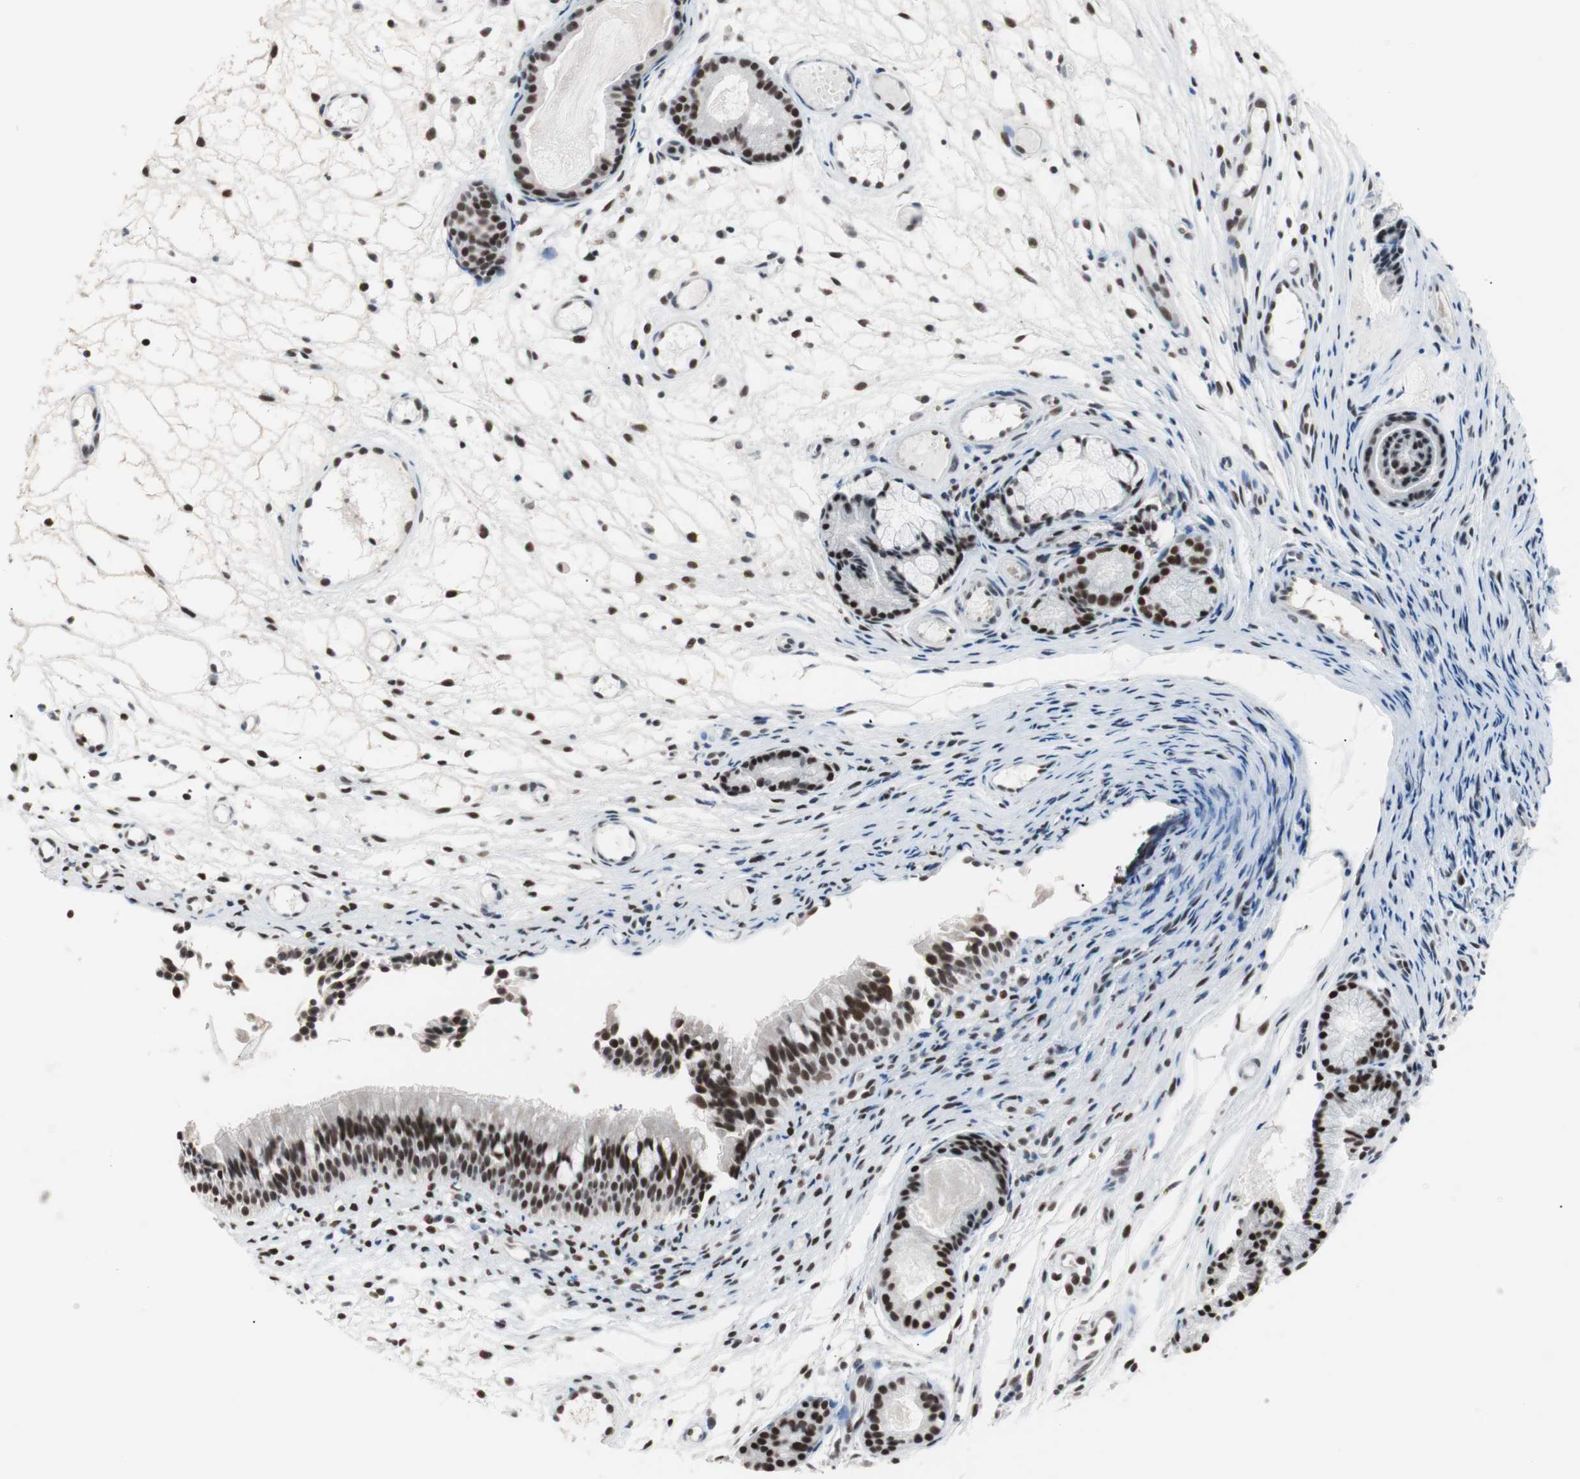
{"staining": {"intensity": "strong", "quantity": ">75%", "location": "nuclear"}, "tissue": "nasopharynx", "cell_type": "Respiratory epithelial cells", "image_type": "normal", "snomed": [{"axis": "morphology", "description": "Normal tissue, NOS"}, {"axis": "topography", "description": "Nasopharynx"}], "caption": "A photomicrograph of nasopharynx stained for a protein reveals strong nuclear brown staining in respiratory epithelial cells.", "gene": "LIG3", "patient": {"sex": "female", "age": 54}}